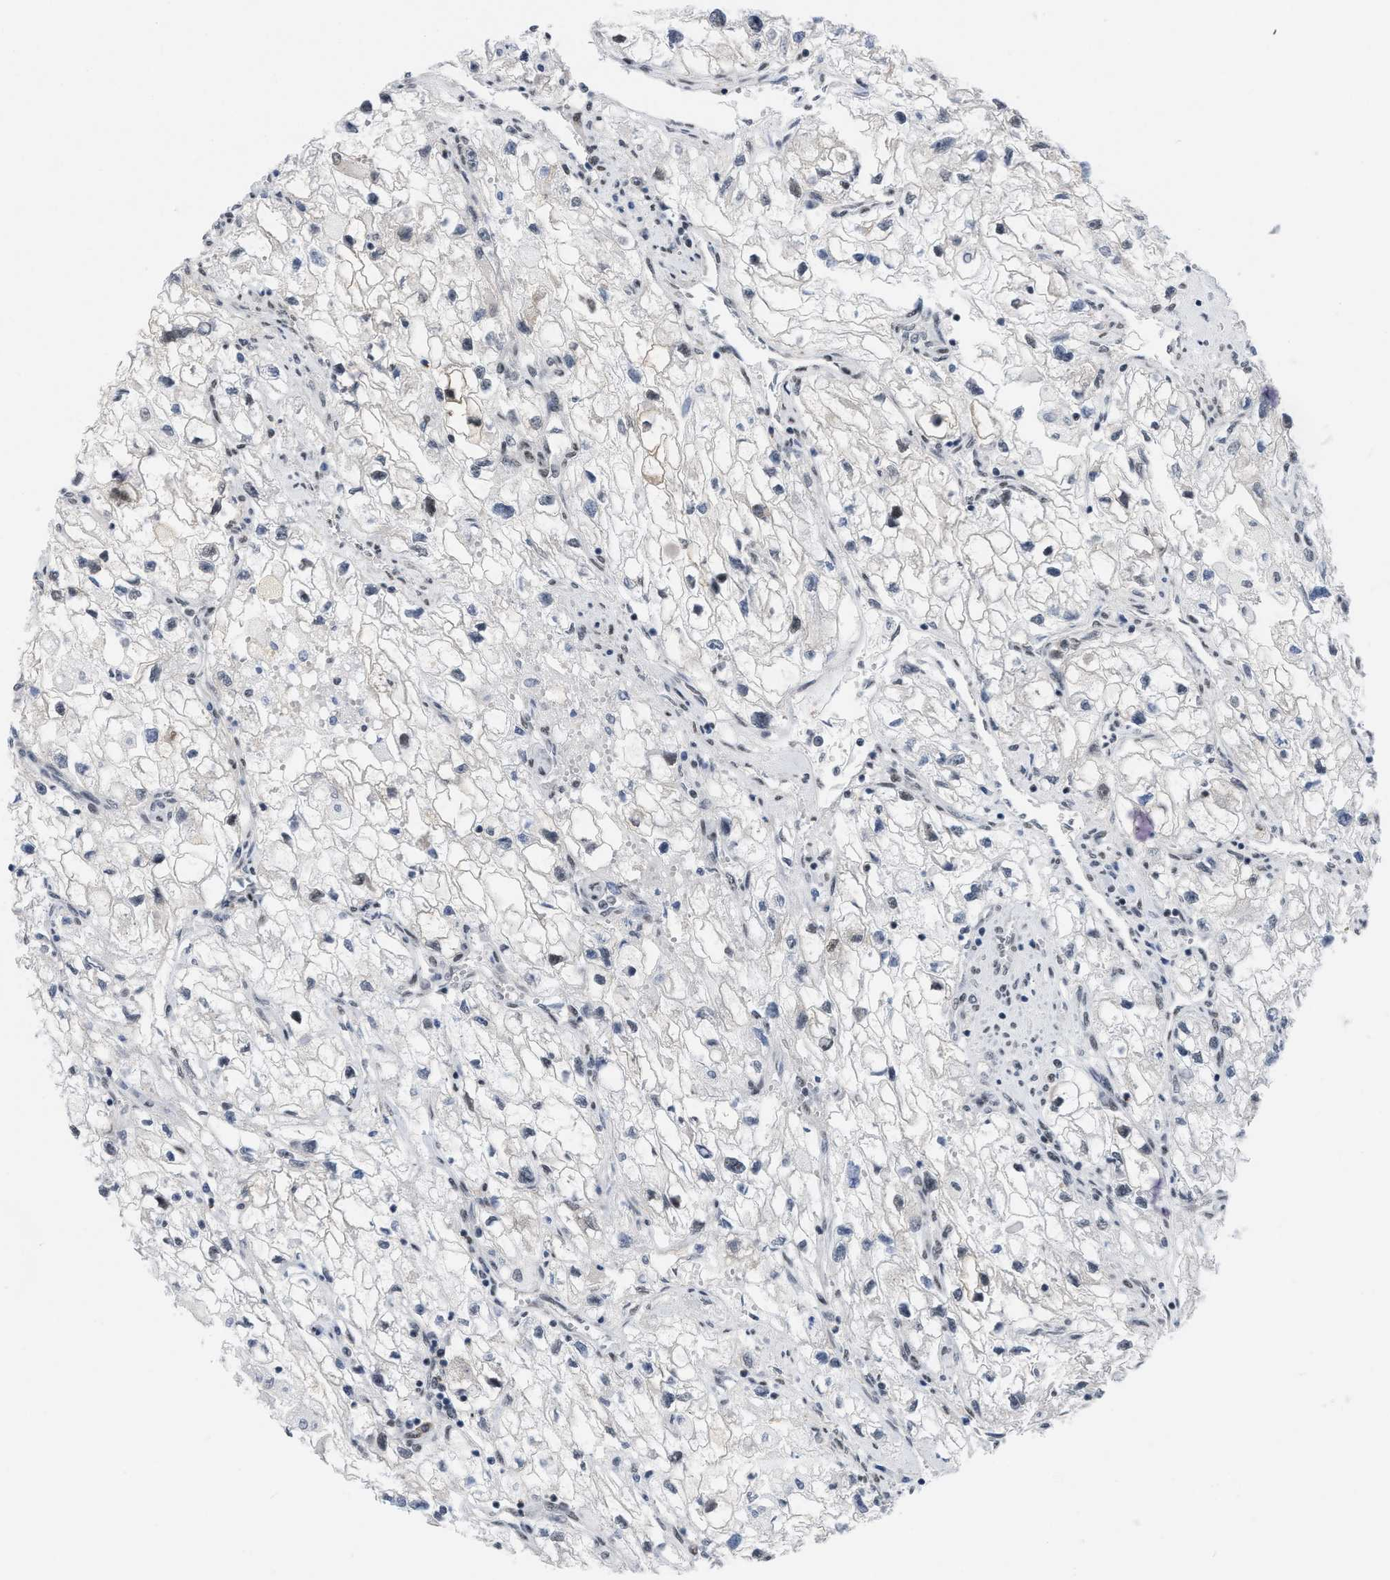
{"staining": {"intensity": "negative", "quantity": "none", "location": "none"}, "tissue": "renal cancer", "cell_type": "Tumor cells", "image_type": "cancer", "snomed": [{"axis": "morphology", "description": "Adenocarcinoma, NOS"}, {"axis": "topography", "description": "Kidney"}], "caption": "There is no significant staining in tumor cells of renal cancer (adenocarcinoma).", "gene": "MIER1", "patient": {"sex": "female", "age": 70}}